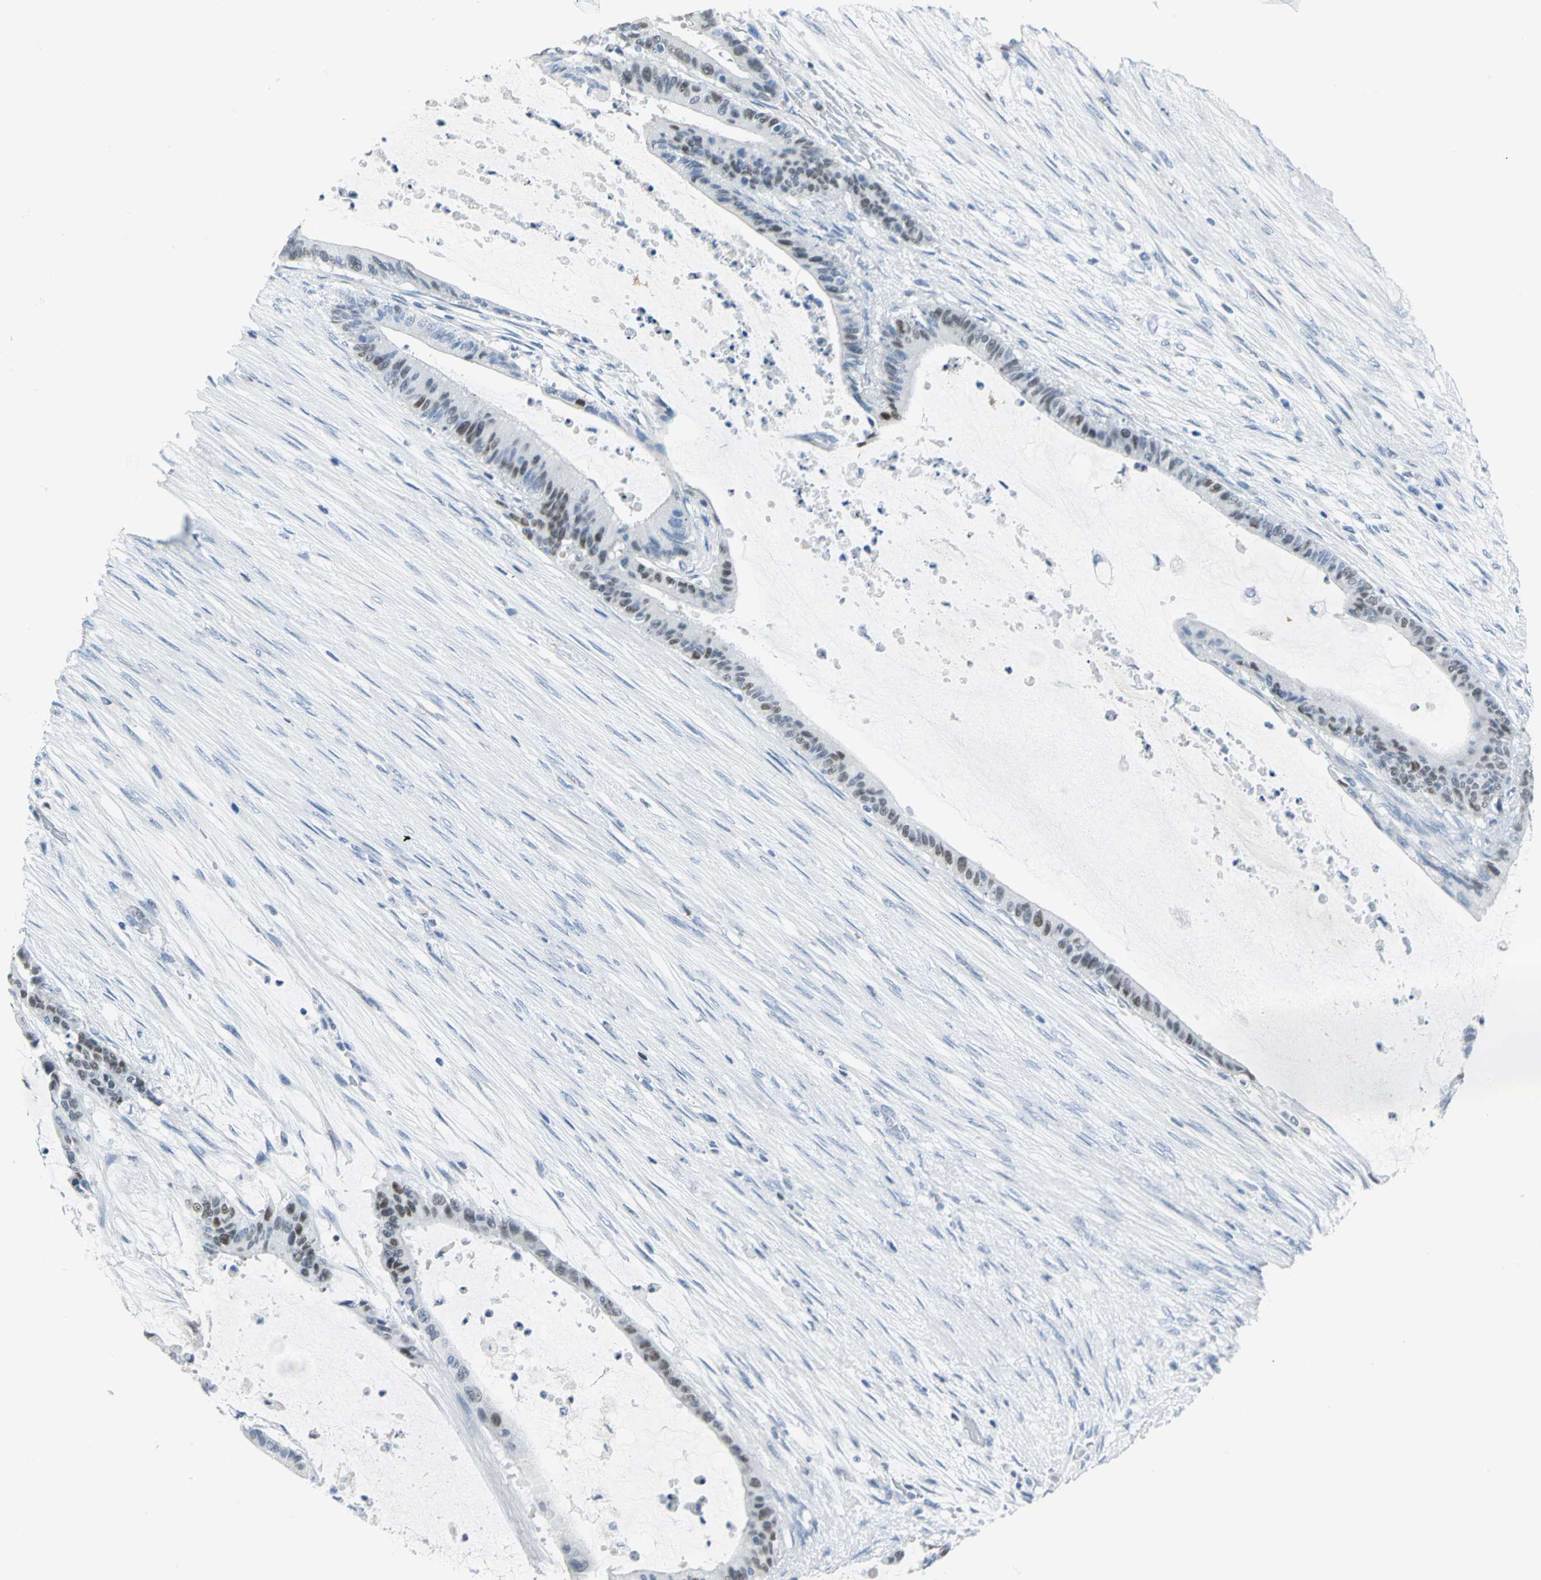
{"staining": {"intensity": "moderate", "quantity": "25%-75%", "location": "nuclear"}, "tissue": "liver cancer", "cell_type": "Tumor cells", "image_type": "cancer", "snomed": [{"axis": "morphology", "description": "Cholangiocarcinoma"}, {"axis": "topography", "description": "Liver"}], "caption": "Liver cholangiocarcinoma stained with a brown dye exhibits moderate nuclear positive positivity in approximately 25%-75% of tumor cells.", "gene": "MCM3", "patient": {"sex": "female", "age": 73}}